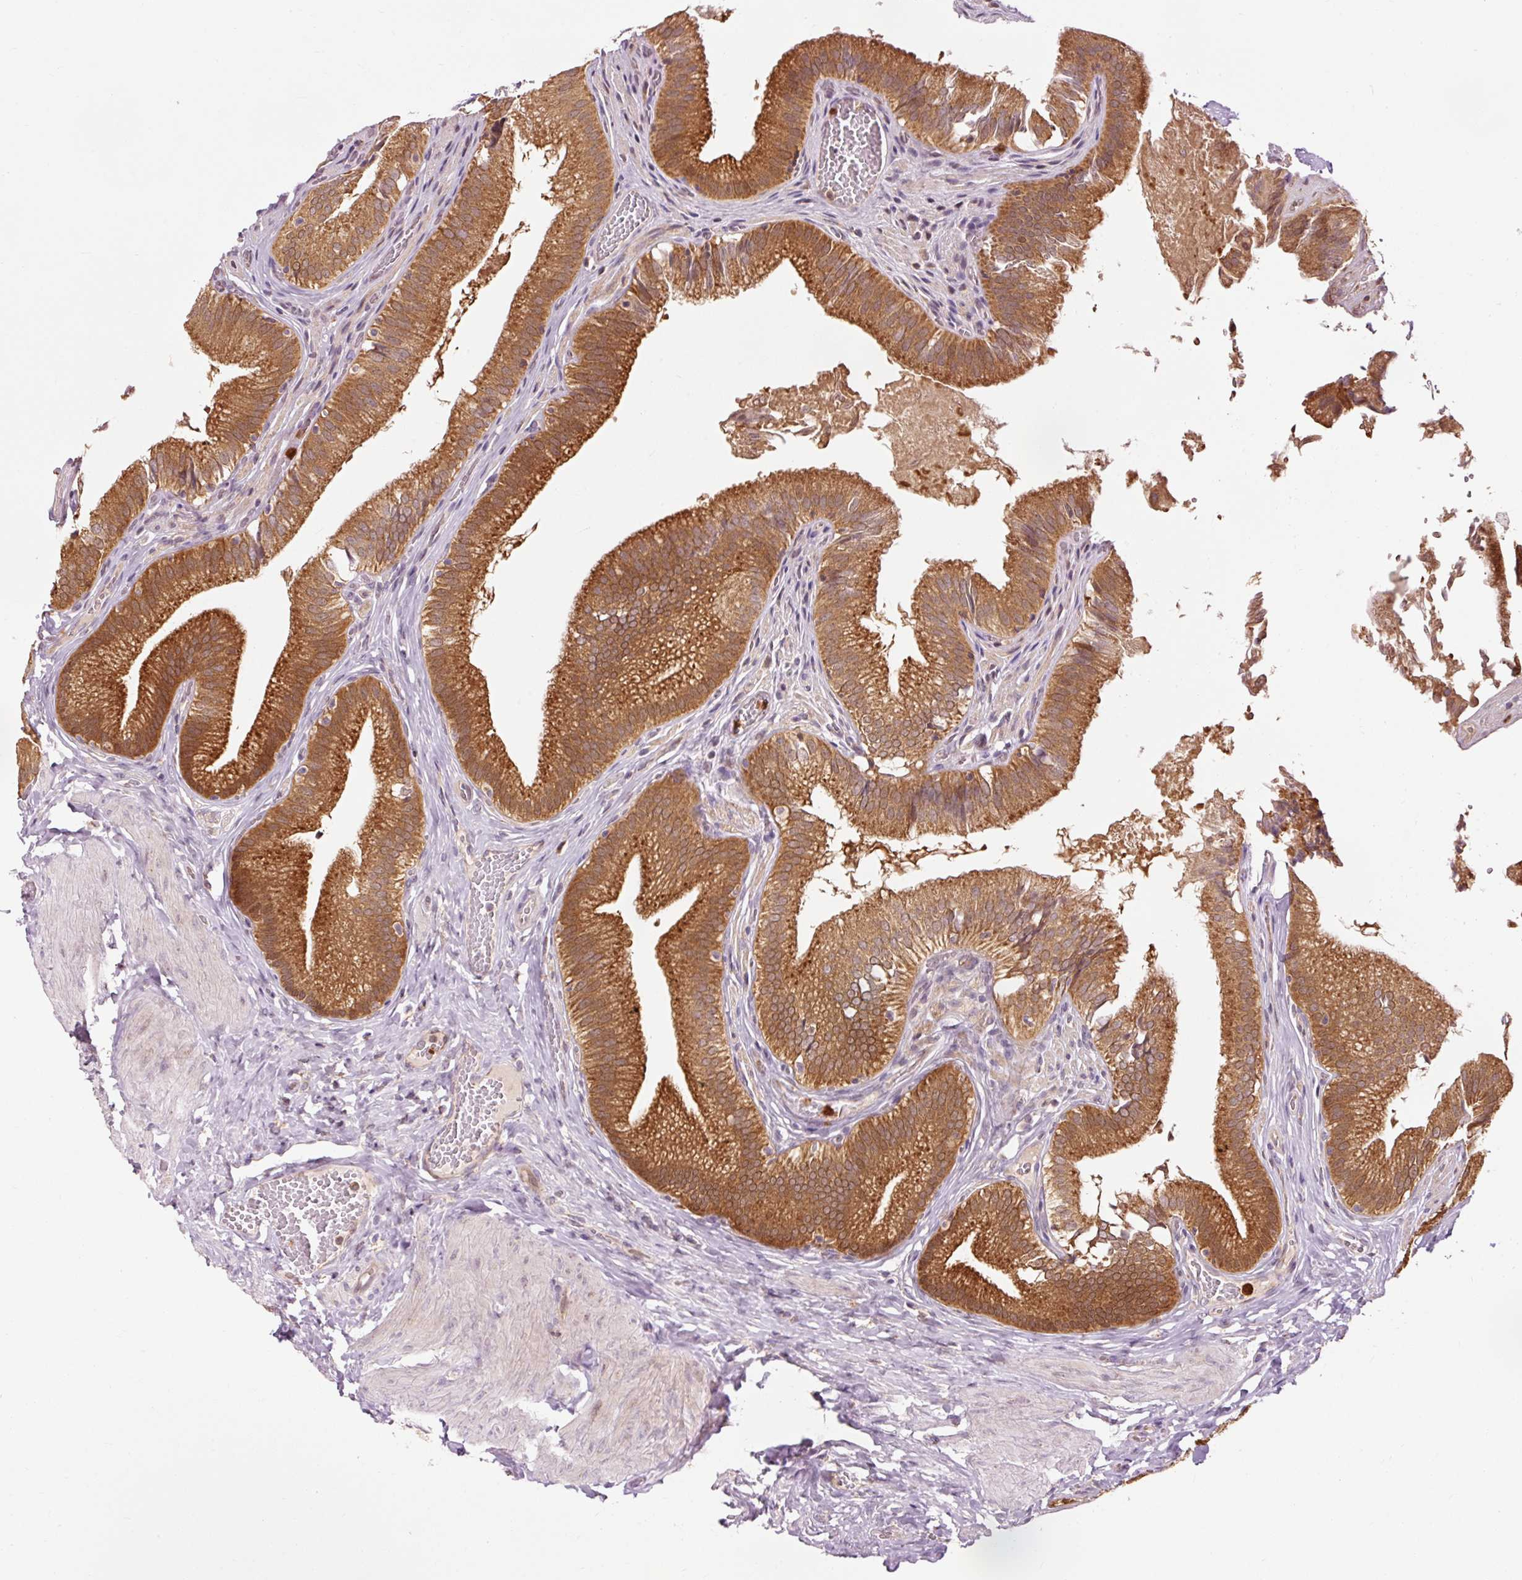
{"staining": {"intensity": "strong", "quantity": ">75%", "location": "cytoplasmic/membranous"}, "tissue": "gallbladder", "cell_type": "Glandular cells", "image_type": "normal", "snomed": [{"axis": "morphology", "description": "Normal tissue, NOS"}, {"axis": "topography", "description": "Gallbladder"}, {"axis": "topography", "description": "Peripheral nerve tissue"}], "caption": "Gallbladder stained with IHC demonstrates strong cytoplasmic/membranous positivity in approximately >75% of glandular cells. The protein of interest is shown in brown color, while the nuclei are stained blue.", "gene": "PRDX5", "patient": {"sex": "male", "age": 17}}